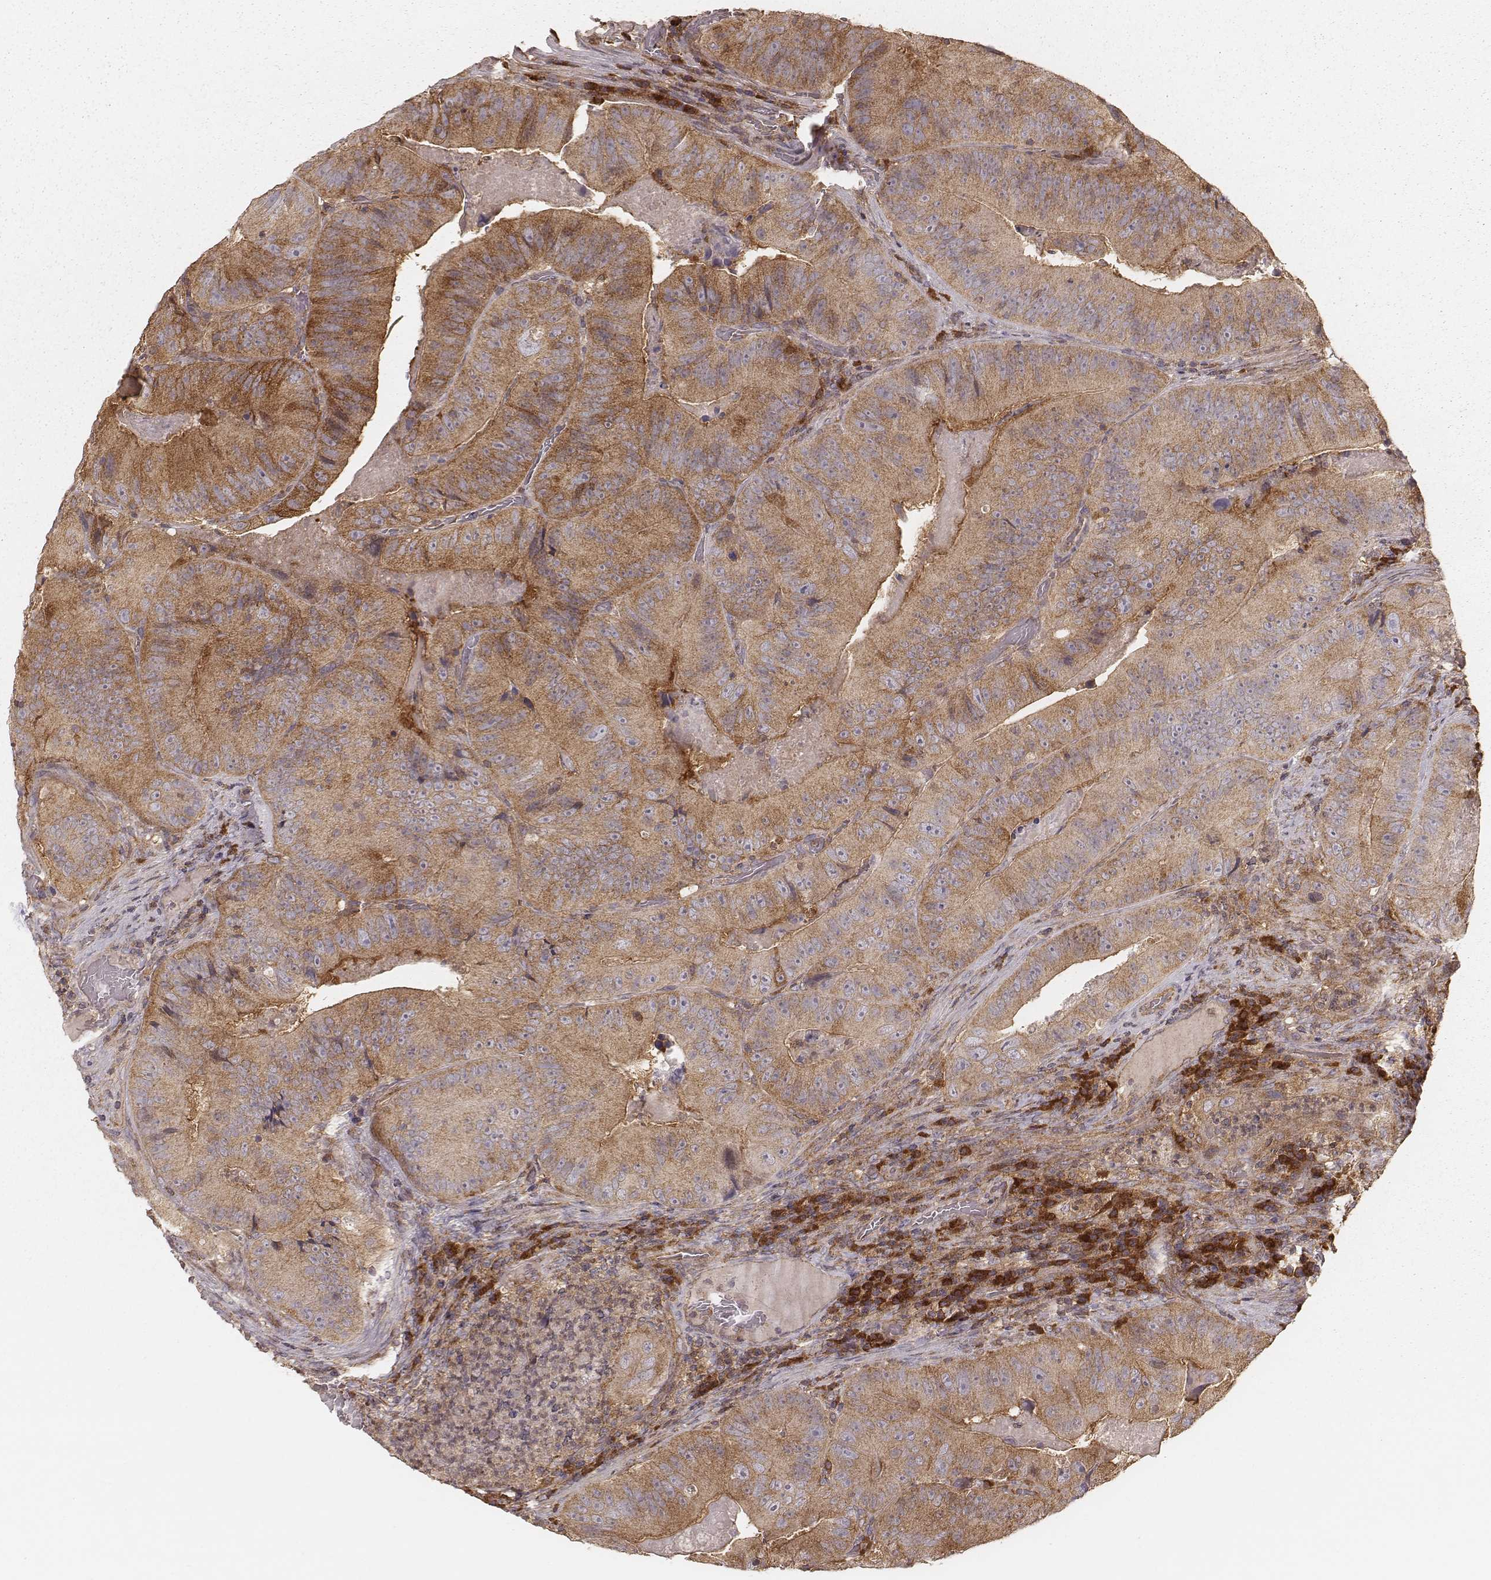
{"staining": {"intensity": "moderate", "quantity": ">75%", "location": "cytoplasmic/membranous"}, "tissue": "colorectal cancer", "cell_type": "Tumor cells", "image_type": "cancer", "snomed": [{"axis": "morphology", "description": "Adenocarcinoma, NOS"}, {"axis": "topography", "description": "Colon"}], "caption": "DAB immunohistochemical staining of colorectal cancer demonstrates moderate cytoplasmic/membranous protein positivity in approximately >75% of tumor cells.", "gene": "CARS1", "patient": {"sex": "female", "age": 86}}